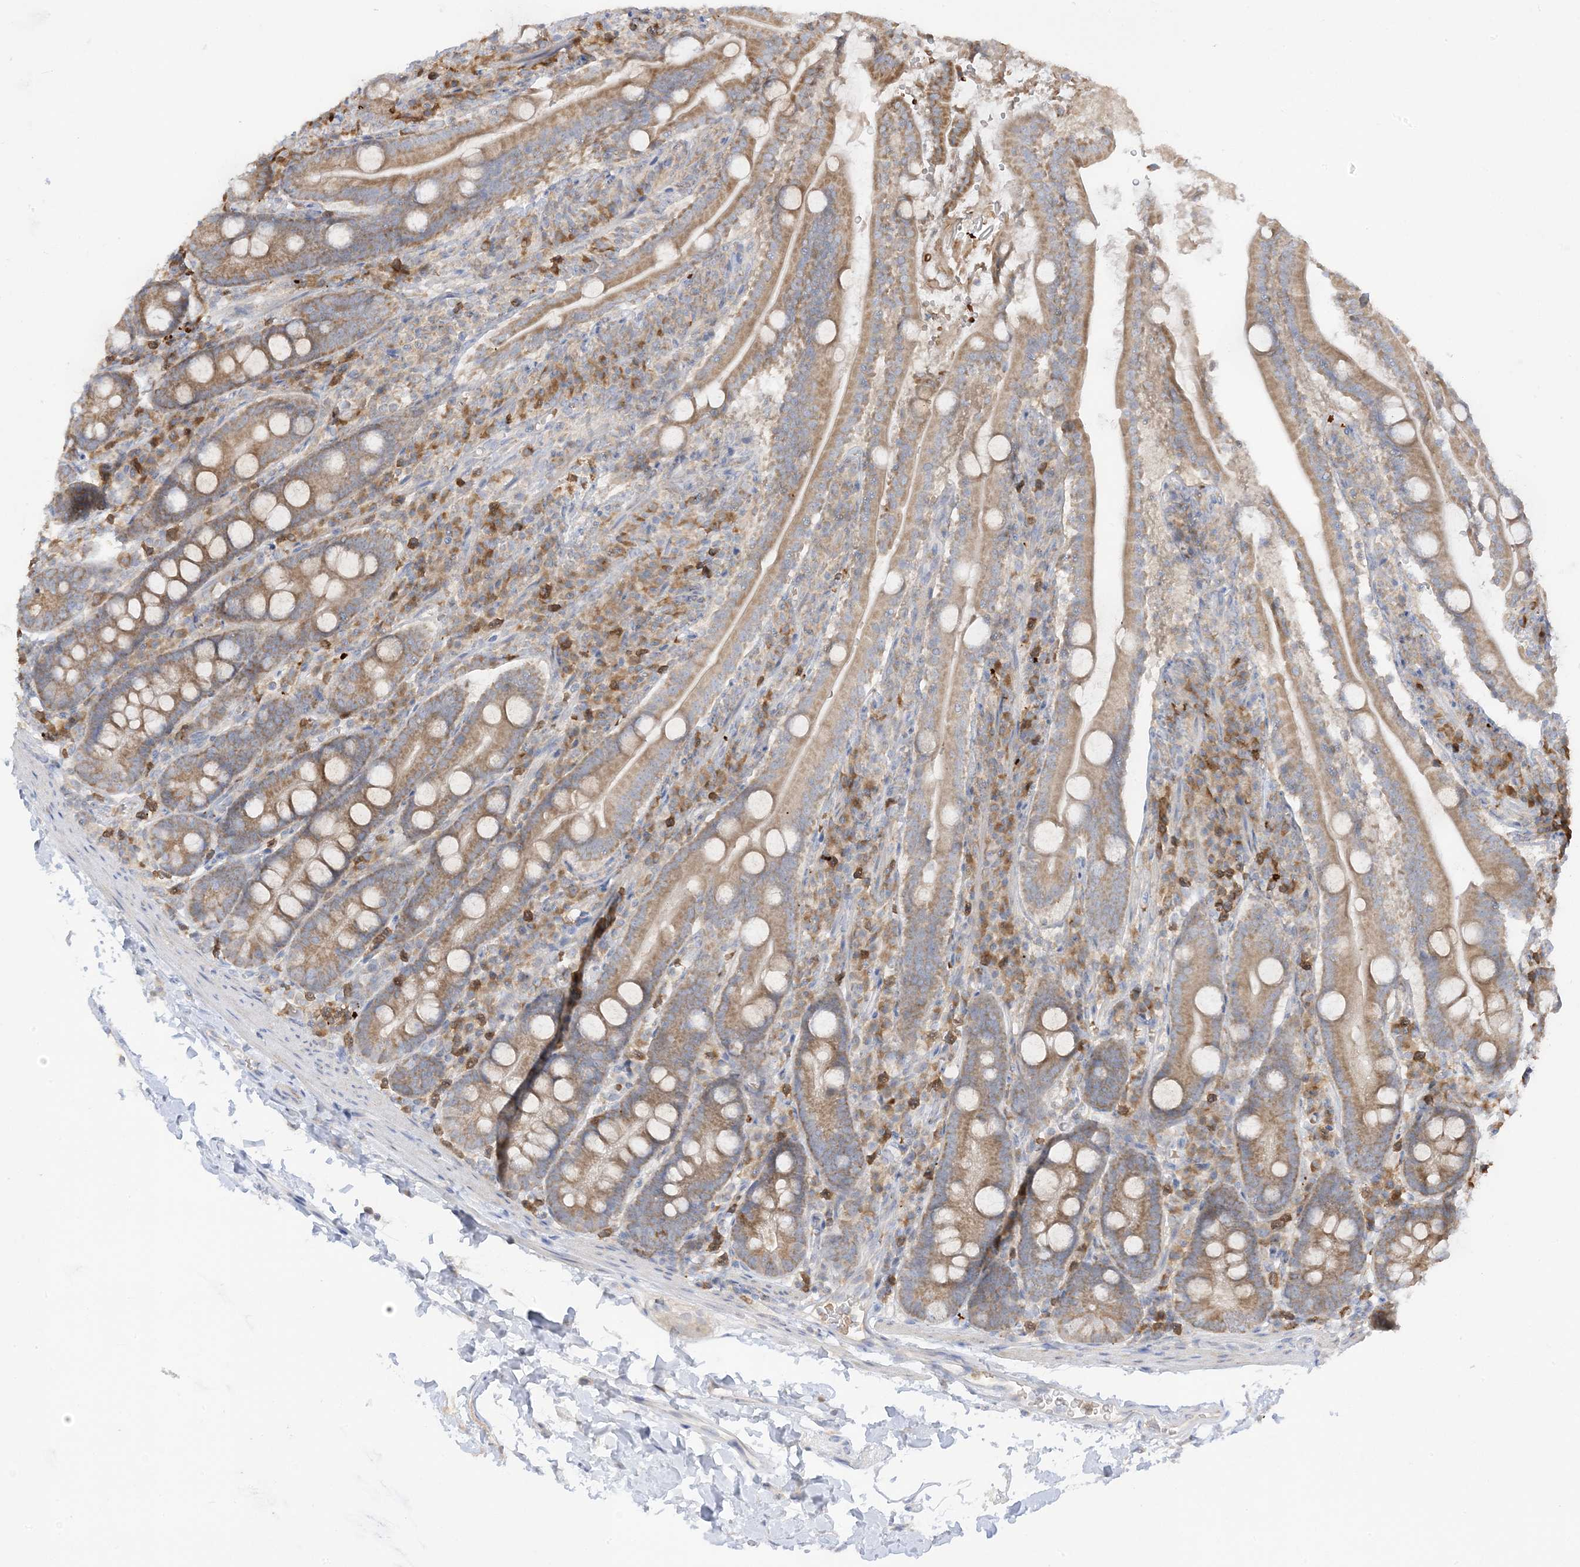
{"staining": {"intensity": "moderate", "quantity": ">75%", "location": "cytoplasmic/membranous"}, "tissue": "duodenum", "cell_type": "Glandular cells", "image_type": "normal", "snomed": [{"axis": "morphology", "description": "Normal tissue, NOS"}, {"axis": "topography", "description": "Duodenum"}], "caption": "Protein positivity by immunohistochemistry (IHC) reveals moderate cytoplasmic/membranous staining in about >75% of glandular cells in unremarkable duodenum.", "gene": "NPPC", "patient": {"sex": "male", "age": 35}}